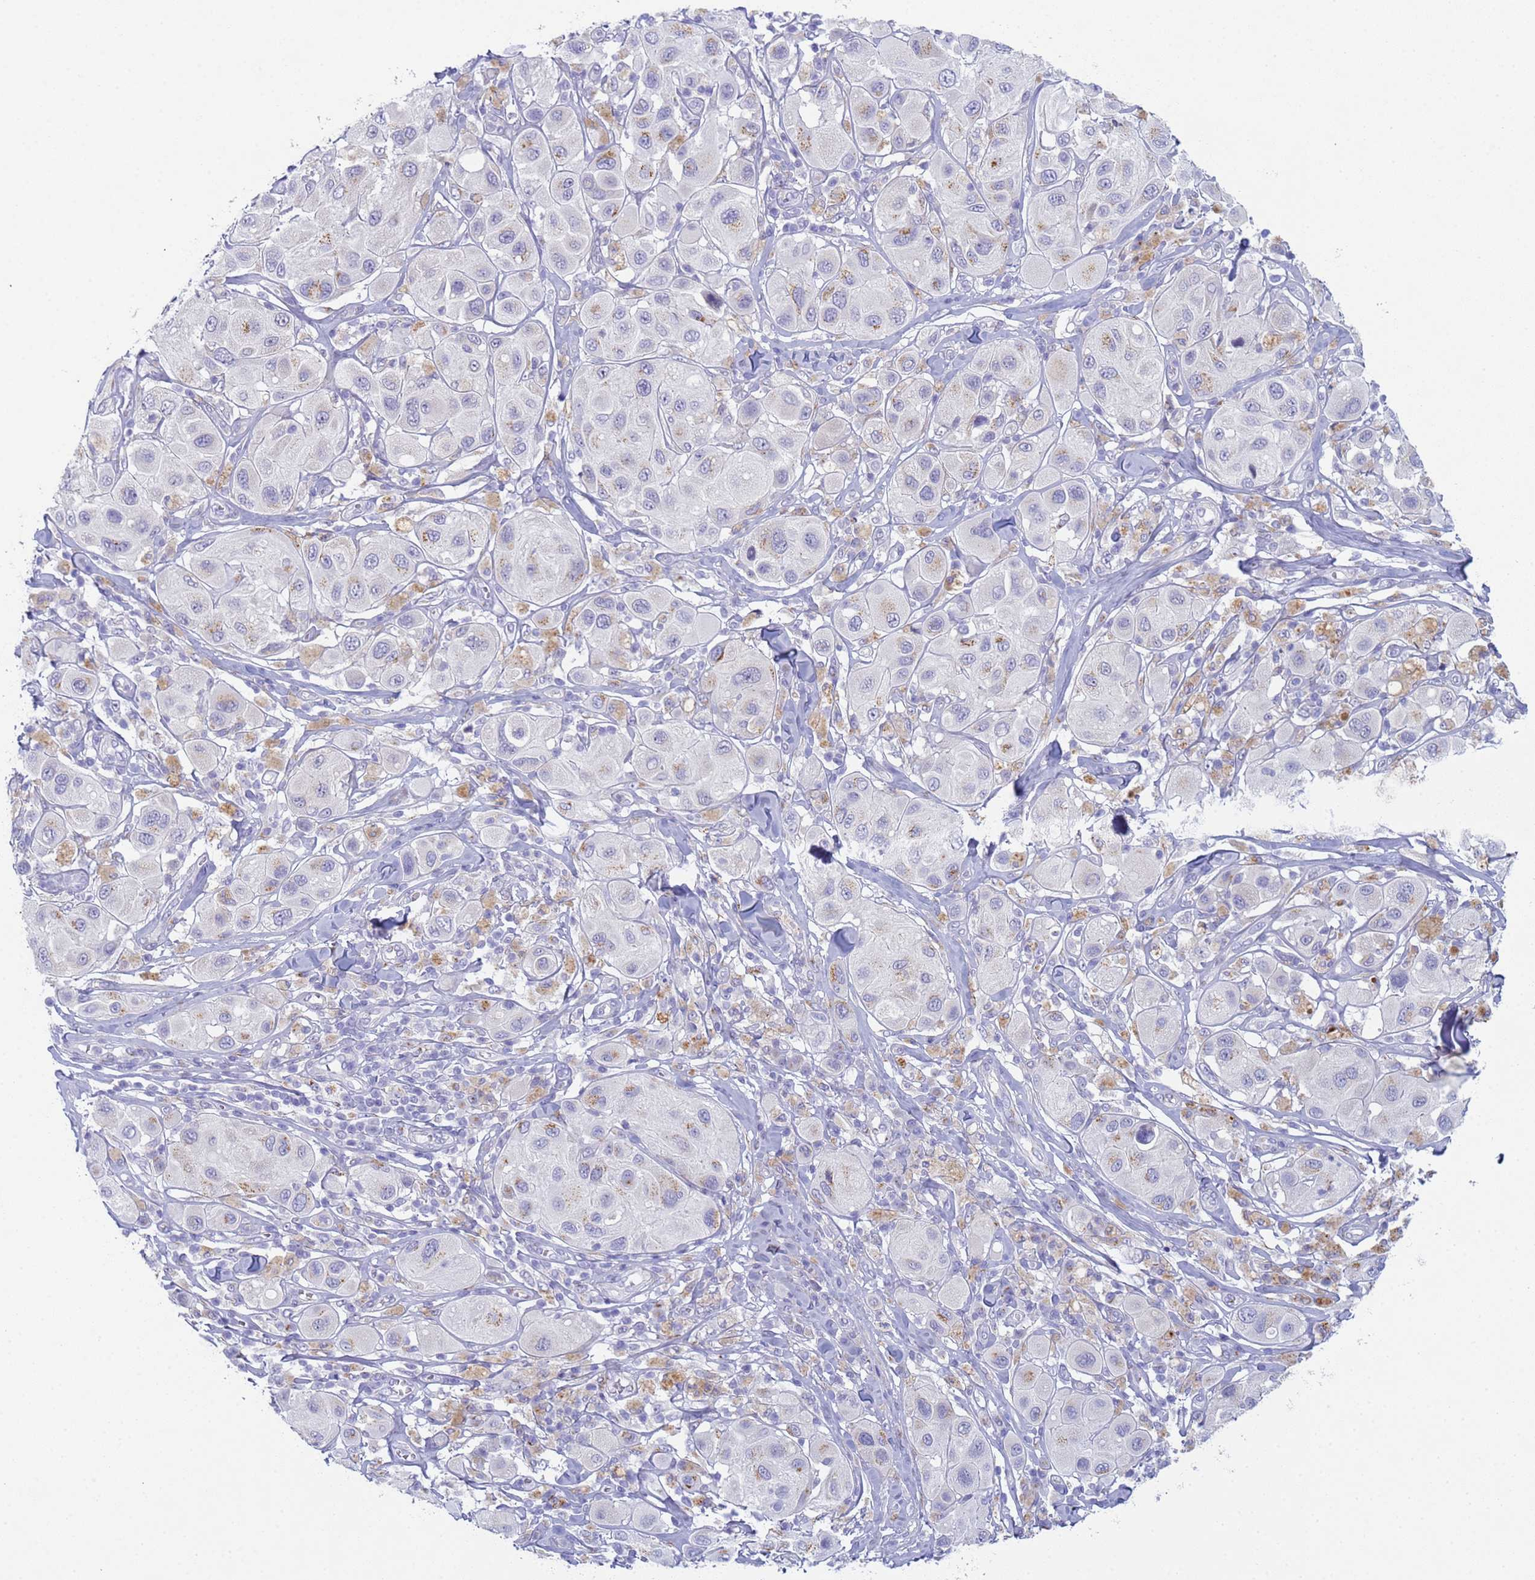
{"staining": {"intensity": "weak", "quantity": "<25%", "location": "cytoplasmic/membranous"}, "tissue": "melanoma", "cell_type": "Tumor cells", "image_type": "cancer", "snomed": [{"axis": "morphology", "description": "Malignant melanoma, Metastatic site"}, {"axis": "topography", "description": "Skin"}], "caption": "Human malignant melanoma (metastatic site) stained for a protein using immunohistochemistry exhibits no expression in tumor cells.", "gene": "CR1", "patient": {"sex": "male", "age": 41}}